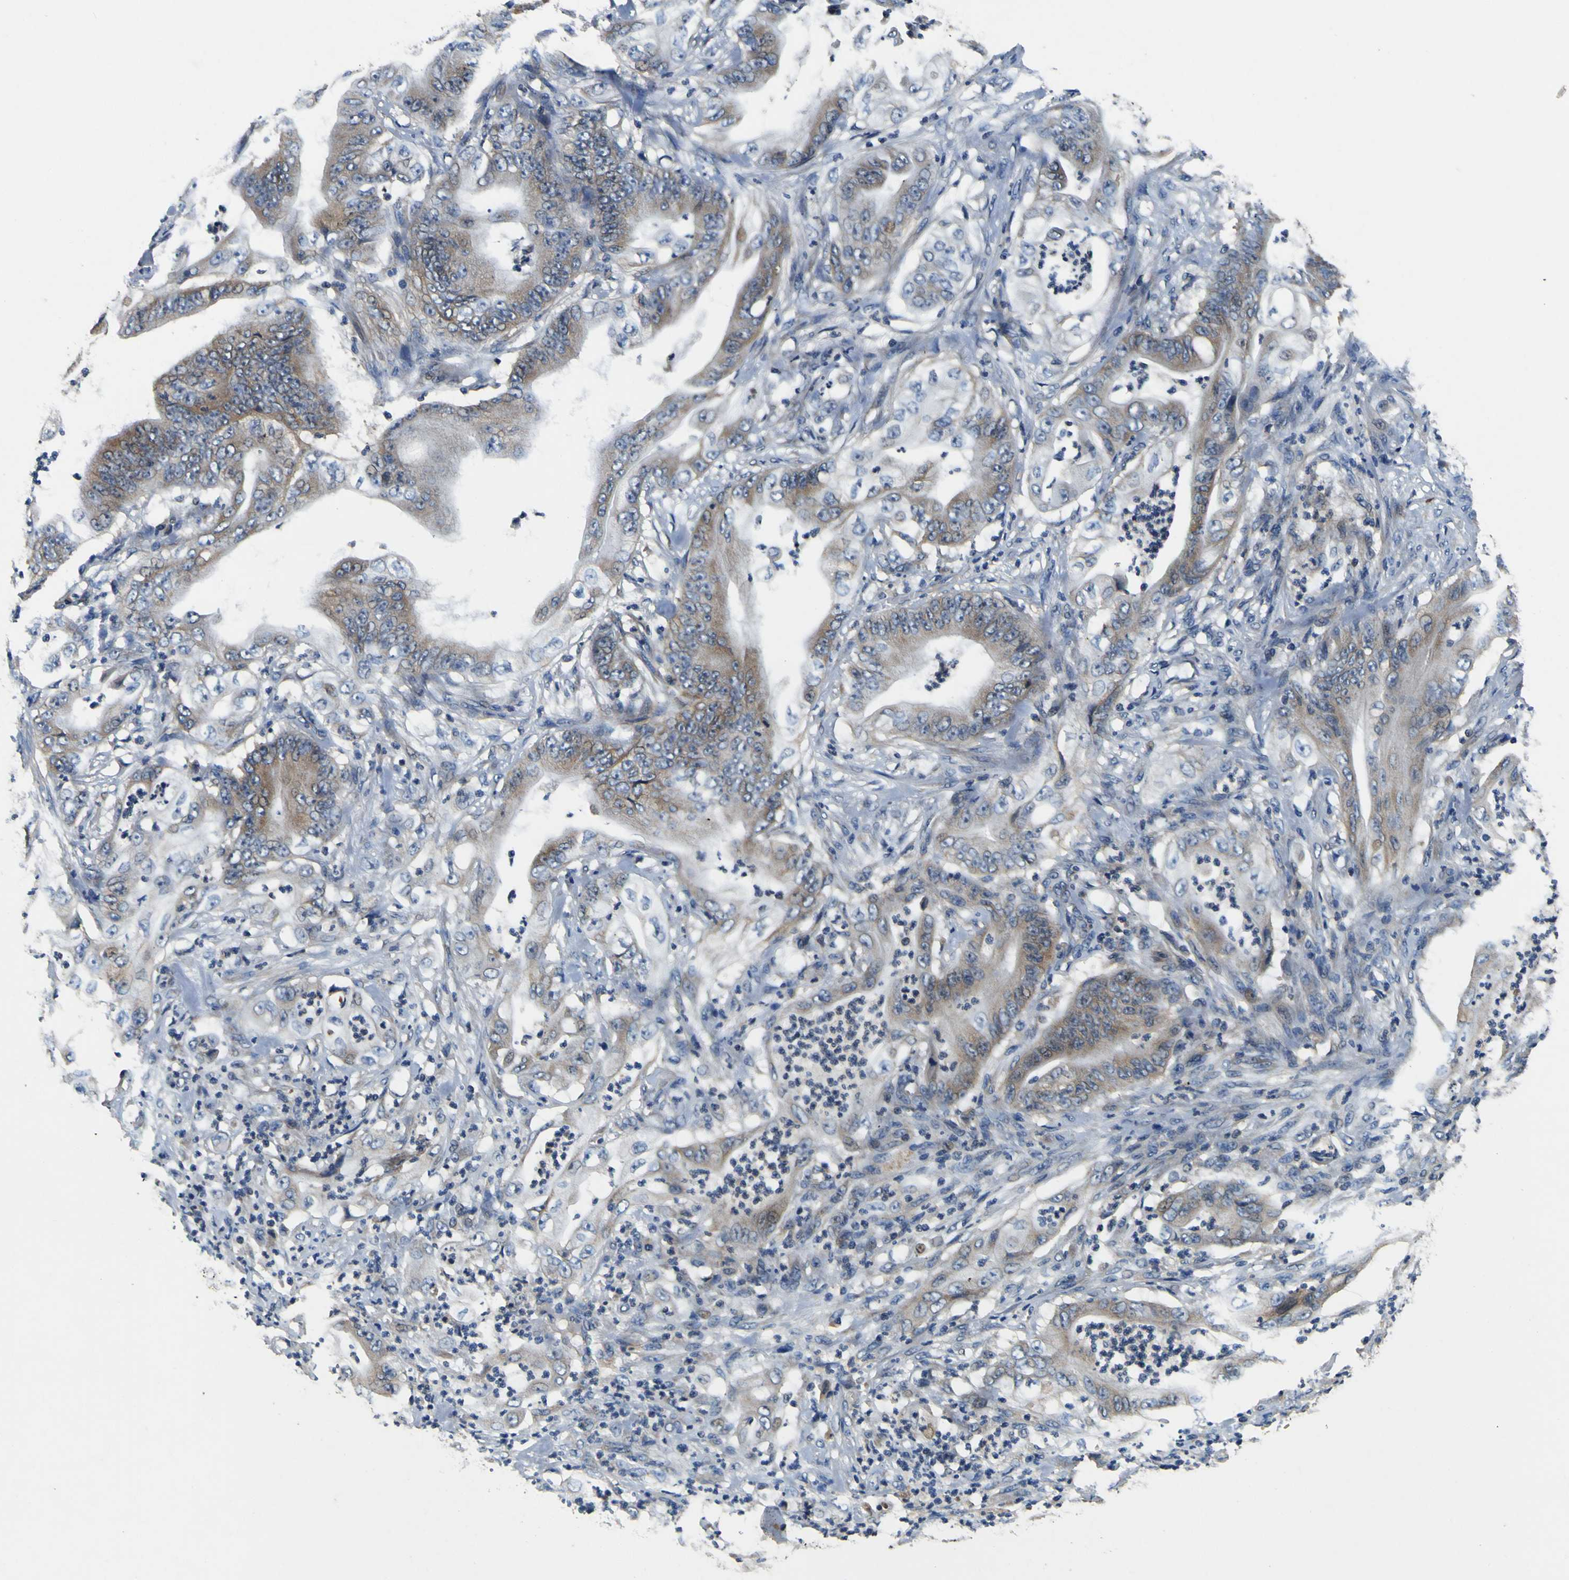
{"staining": {"intensity": "weak", "quantity": "<25%", "location": "cytoplasmic/membranous"}, "tissue": "stomach cancer", "cell_type": "Tumor cells", "image_type": "cancer", "snomed": [{"axis": "morphology", "description": "Adenocarcinoma, NOS"}, {"axis": "topography", "description": "Stomach"}], "caption": "Immunohistochemical staining of stomach adenocarcinoma demonstrates no significant expression in tumor cells.", "gene": "EPHB4", "patient": {"sex": "female", "age": 73}}